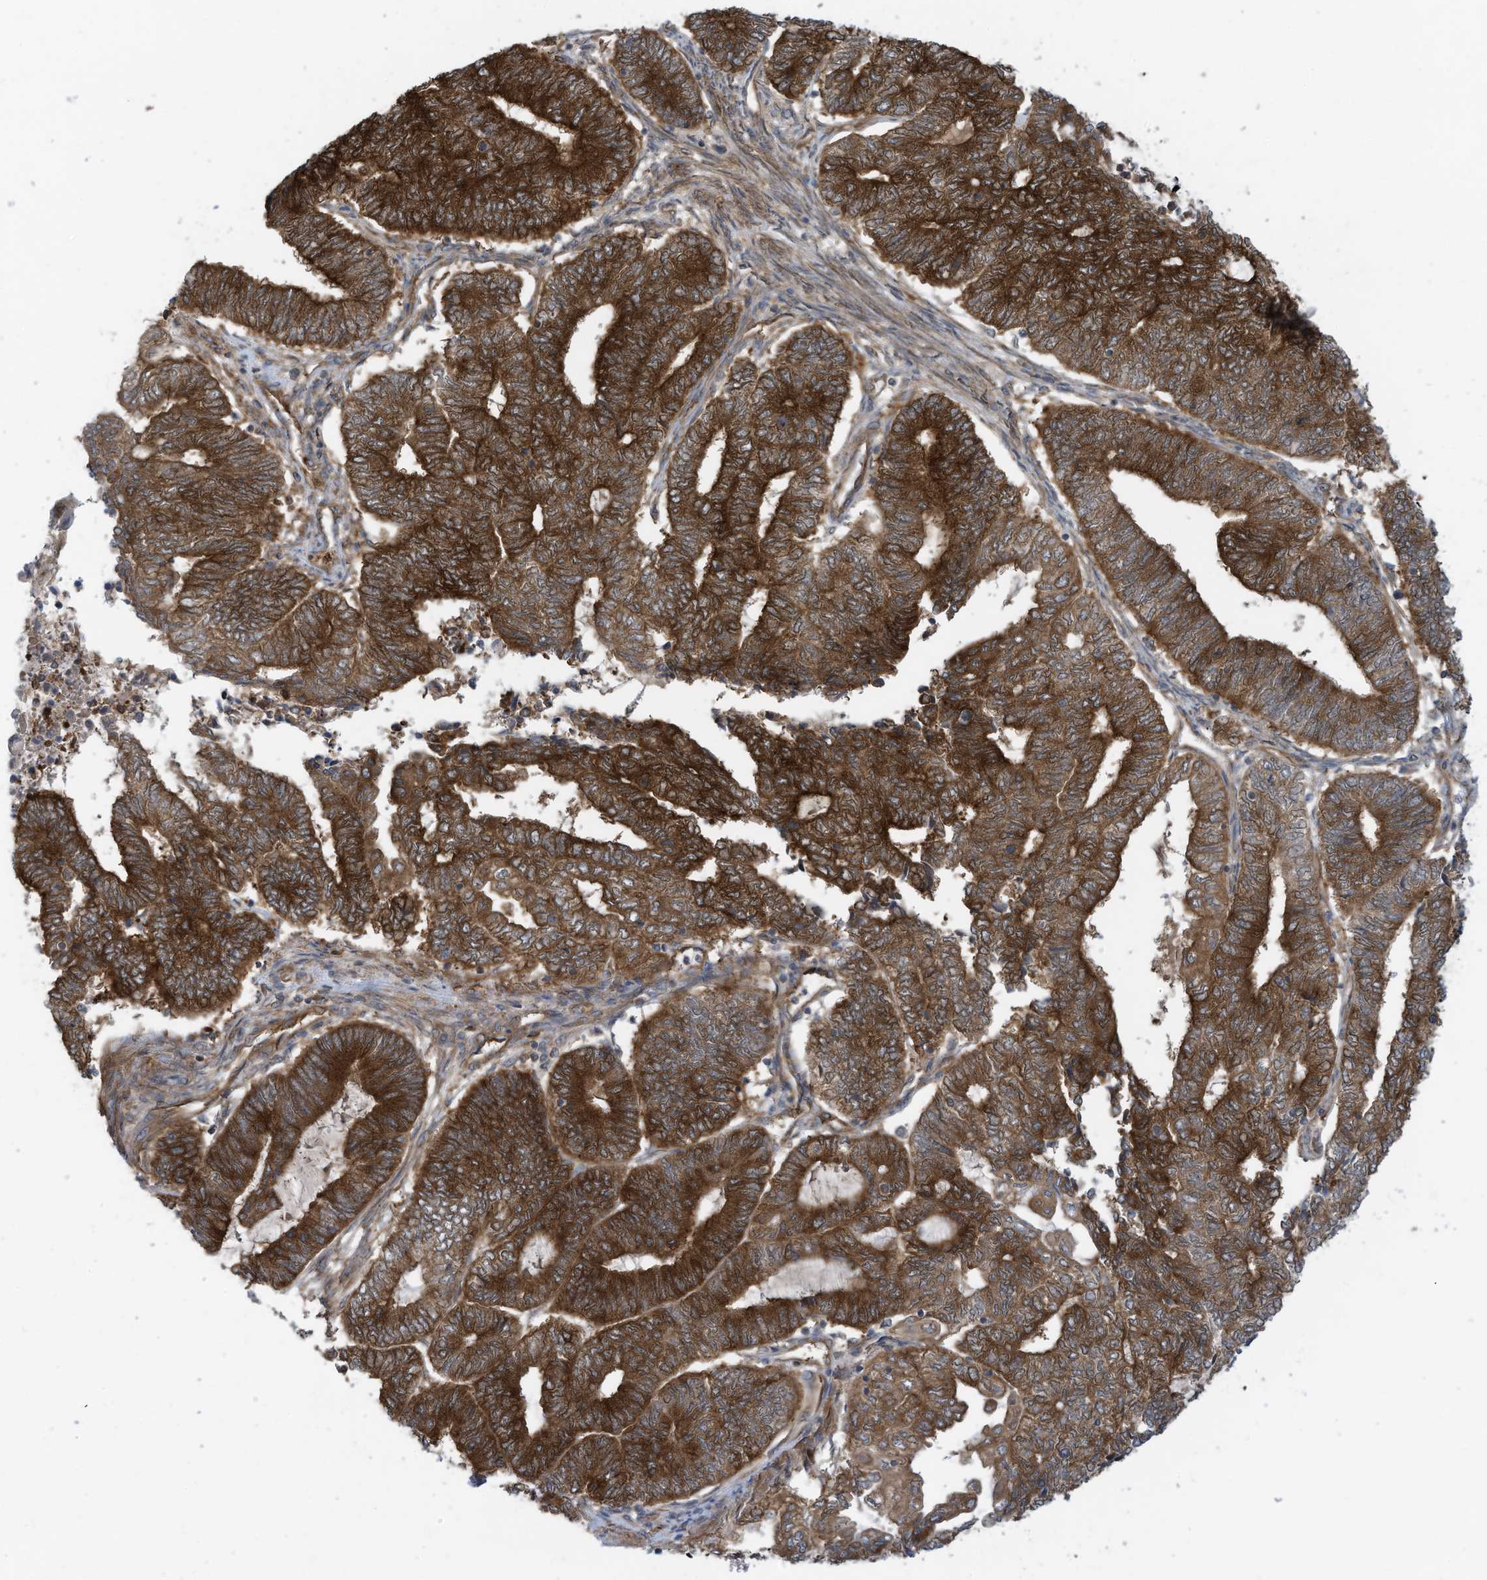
{"staining": {"intensity": "strong", "quantity": ">75%", "location": "cytoplasmic/membranous"}, "tissue": "endometrial cancer", "cell_type": "Tumor cells", "image_type": "cancer", "snomed": [{"axis": "morphology", "description": "Adenocarcinoma, NOS"}, {"axis": "topography", "description": "Uterus"}, {"axis": "topography", "description": "Endometrium"}], "caption": "Immunohistochemical staining of human endometrial adenocarcinoma displays strong cytoplasmic/membranous protein expression in approximately >75% of tumor cells.", "gene": "REPS1", "patient": {"sex": "female", "age": 70}}